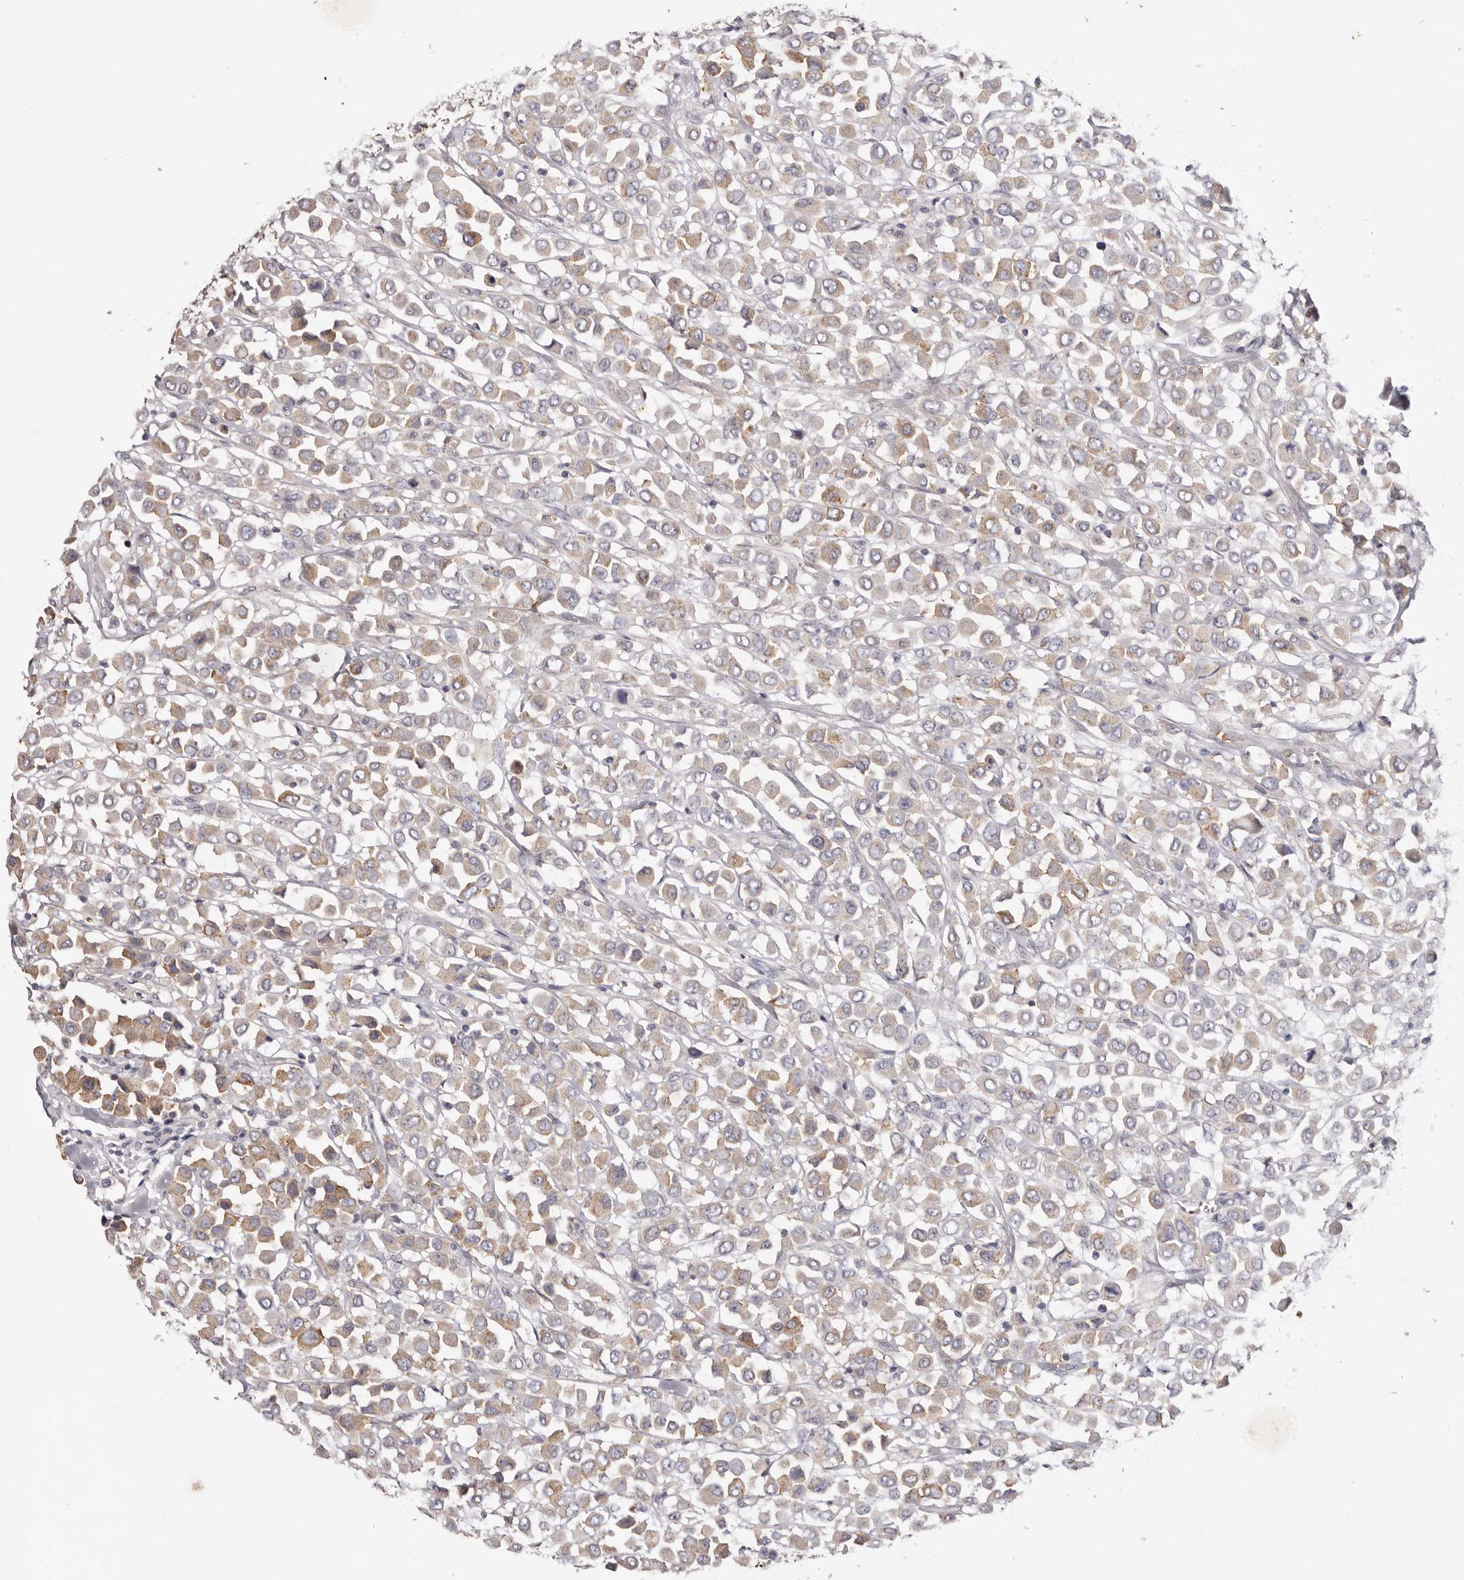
{"staining": {"intensity": "moderate", "quantity": "25%-75%", "location": "cytoplasmic/membranous"}, "tissue": "breast cancer", "cell_type": "Tumor cells", "image_type": "cancer", "snomed": [{"axis": "morphology", "description": "Duct carcinoma"}, {"axis": "topography", "description": "Breast"}], "caption": "Tumor cells display medium levels of moderate cytoplasmic/membranous expression in approximately 25%-75% of cells in breast invasive ductal carcinoma. The staining was performed using DAB, with brown indicating positive protein expression. Nuclei are stained blue with hematoxylin.", "gene": "LMLN", "patient": {"sex": "female", "age": 61}}